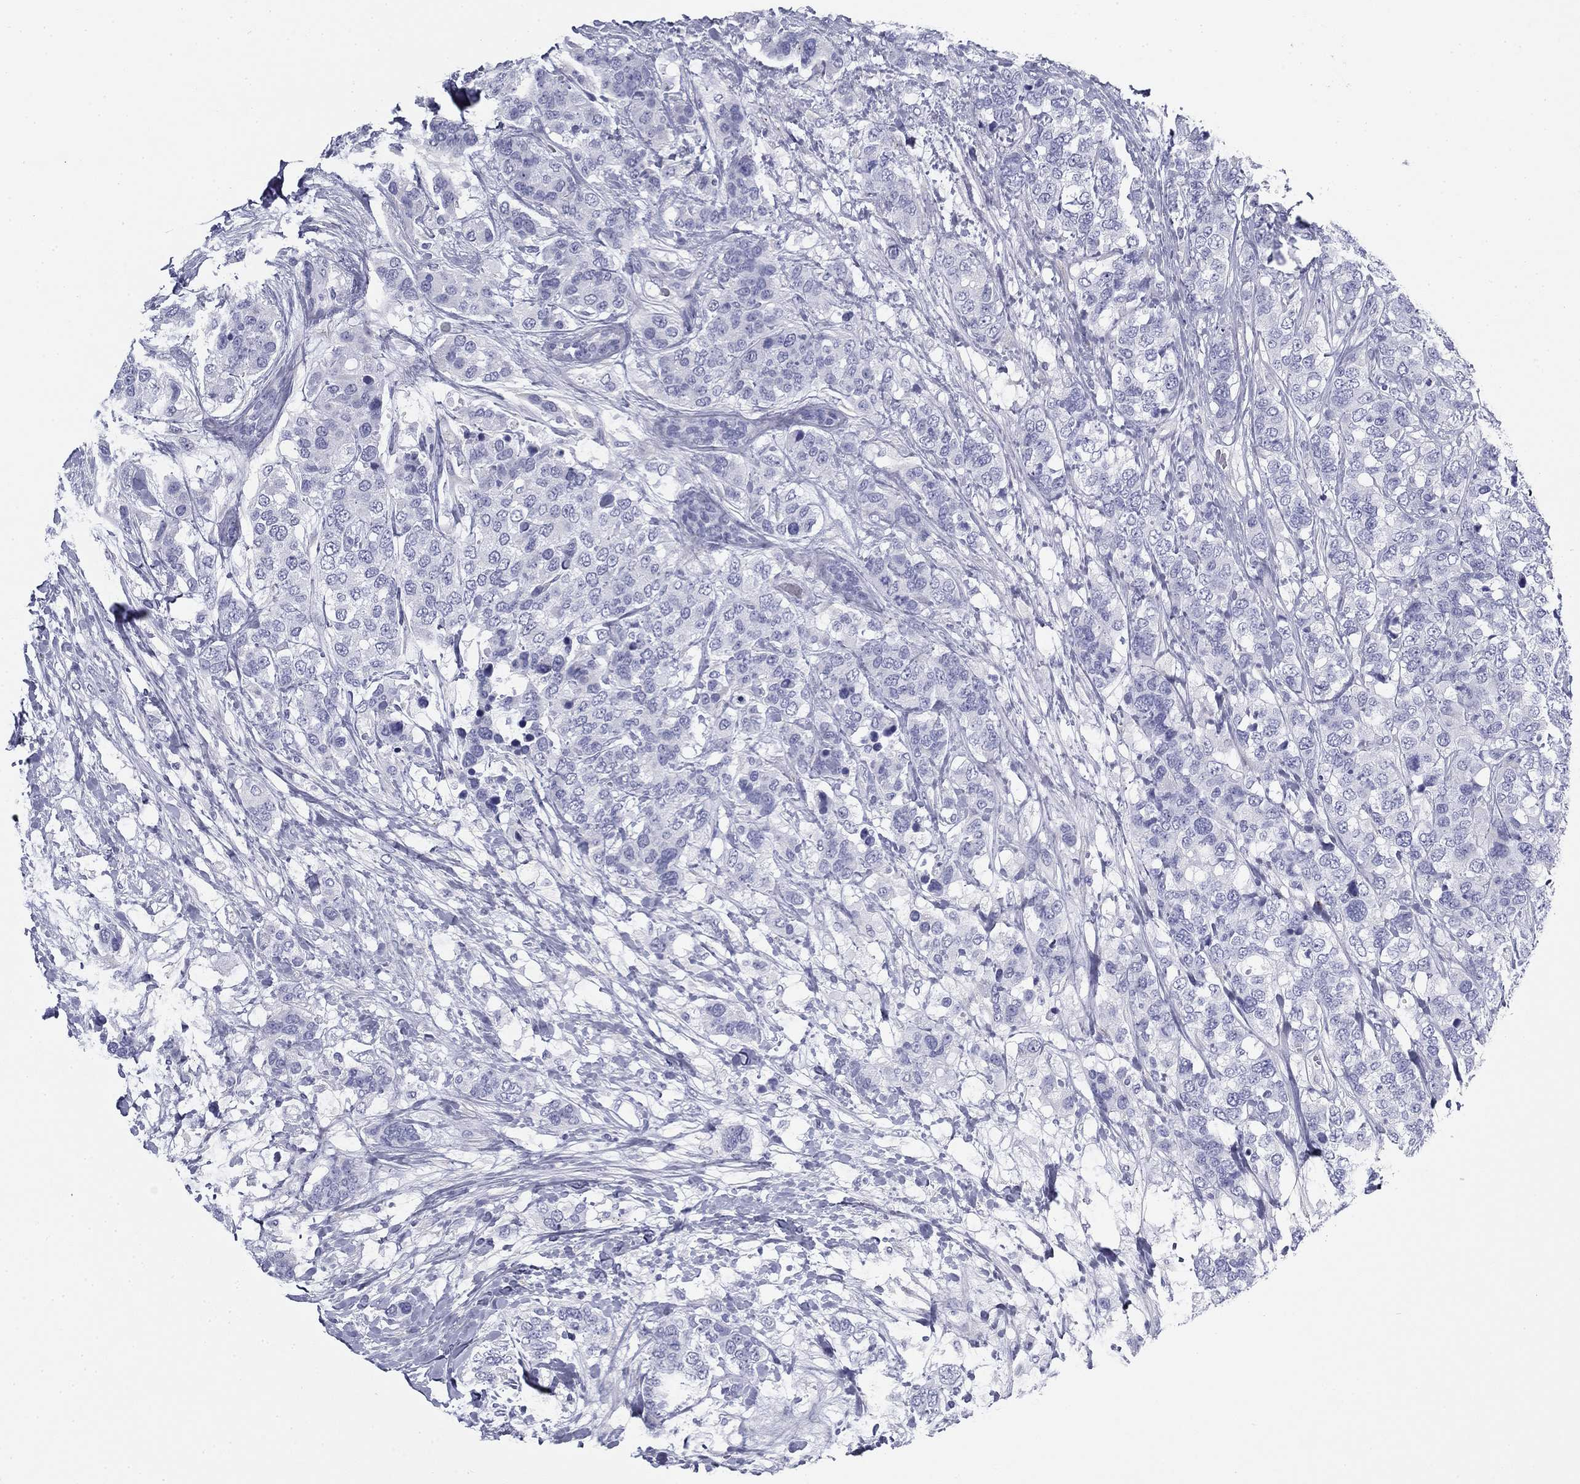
{"staining": {"intensity": "negative", "quantity": "none", "location": "none"}, "tissue": "breast cancer", "cell_type": "Tumor cells", "image_type": "cancer", "snomed": [{"axis": "morphology", "description": "Lobular carcinoma"}, {"axis": "topography", "description": "Breast"}], "caption": "DAB immunohistochemical staining of human breast cancer (lobular carcinoma) demonstrates no significant positivity in tumor cells. (DAB (3,3'-diaminobenzidine) IHC visualized using brightfield microscopy, high magnification).", "gene": "ZP2", "patient": {"sex": "female", "age": 59}}